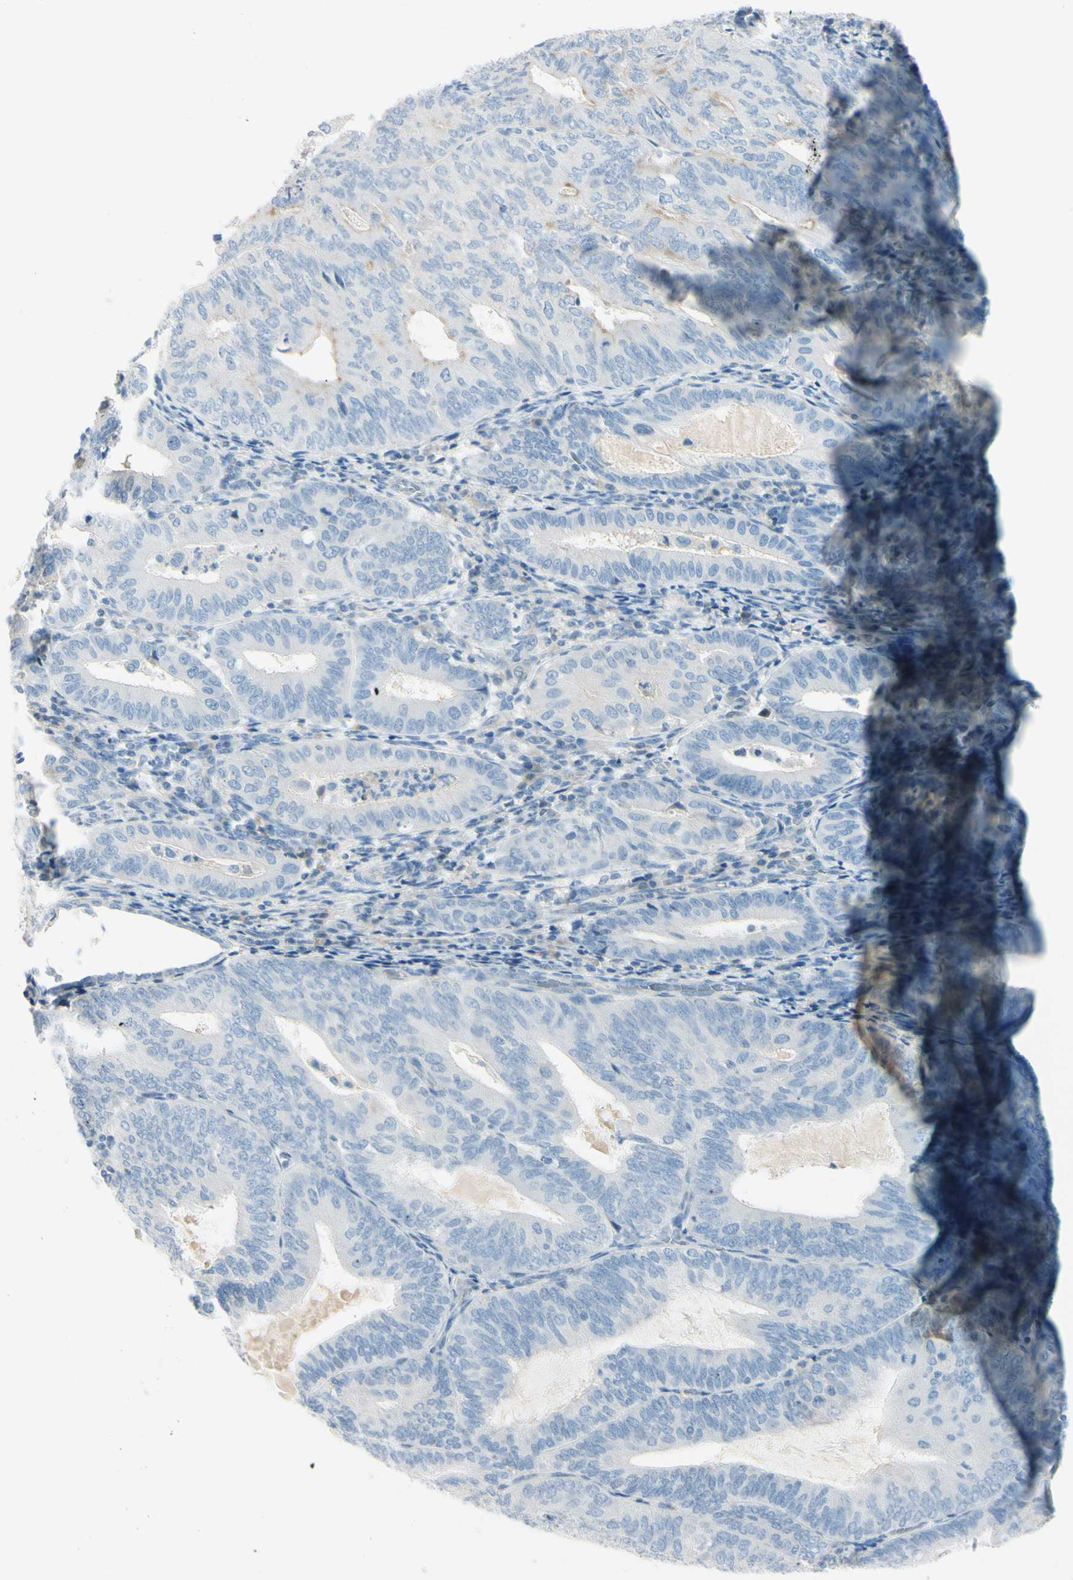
{"staining": {"intensity": "negative", "quantity": "none", "location": "none"}, "tissue": "endometrial cancer", "cell_type": "Tumor cells", "image_type": "cancer", "snomed": [{"axis": "morphology", "description": "Adenocarcinoma, NOS"}, {"axis": "topography", "description": "Endometrium"}], "caption": "An immunohistochemistry (IHC) micrograph of adenocarcinoma (endometrial) is shown. There is no staining in tumor cells of adenocarcinoma (endometrial). (Stains: DAB (3,3'-diaminobenzidine) immunohistochemistry (IHC) with hematoxylin counter stain, Microscopy: brightfield microscopy at high magnification).", "gene": "ASB9", "patient": {"sex": "female", "age": 81}}